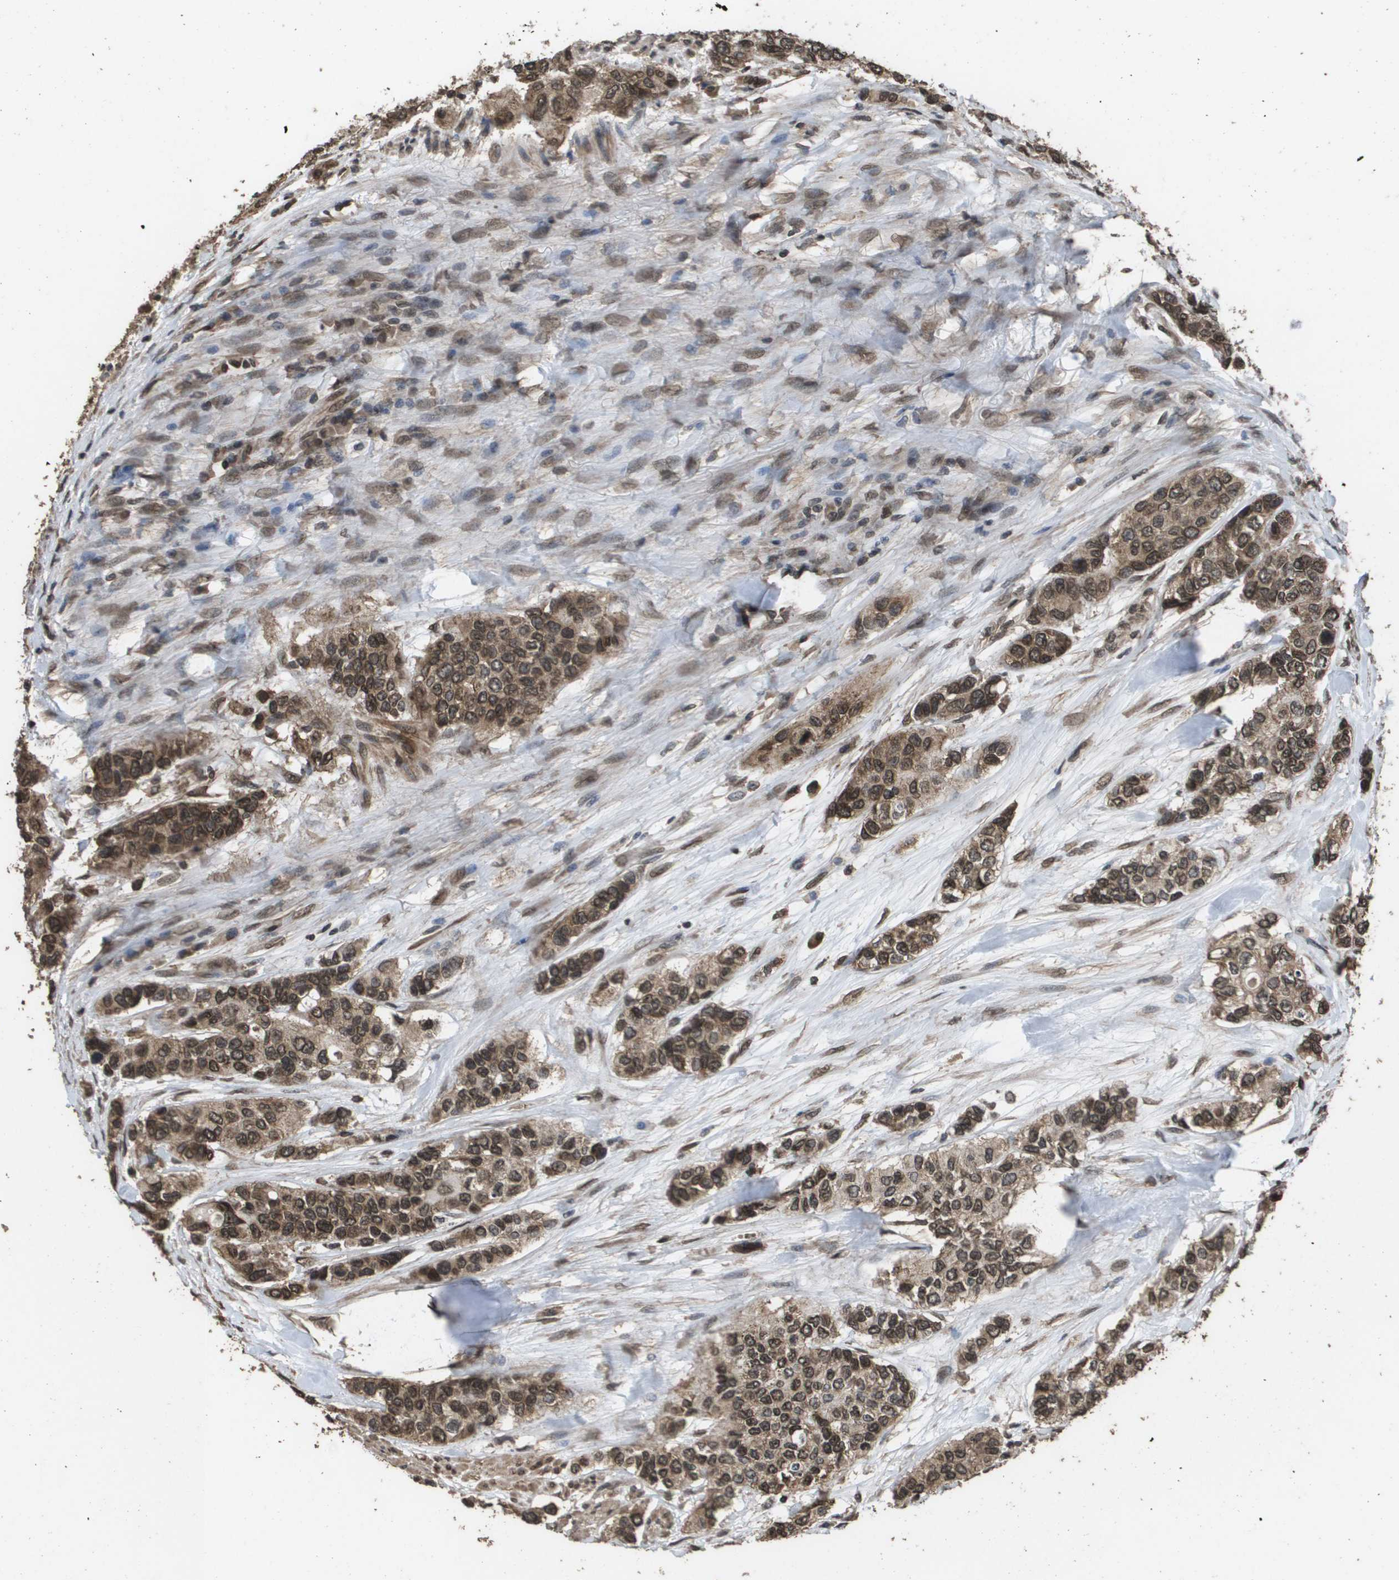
{"staining": {"intensity": "moderate", "quantity": ">75%", "location": "cytoplasmic/membranous,nuclear"}, "tissue": "urothelial cancer", "cell_type": "Tumor cells", "image_type": "cancer", "snomed": [{"axis": "morphology", "description": "Urothelial carcinoma, High grade"}, {"axis": "topography", "description": "Urinary bladder"}], "caption": "Urothelial cancer stained with IHC shows moderate cytoplasmic/membranous and nuclear expression in about >75% of tumor cells.", "gene": "AXIN2", "patient": {"sex": "female", "age": 56}}